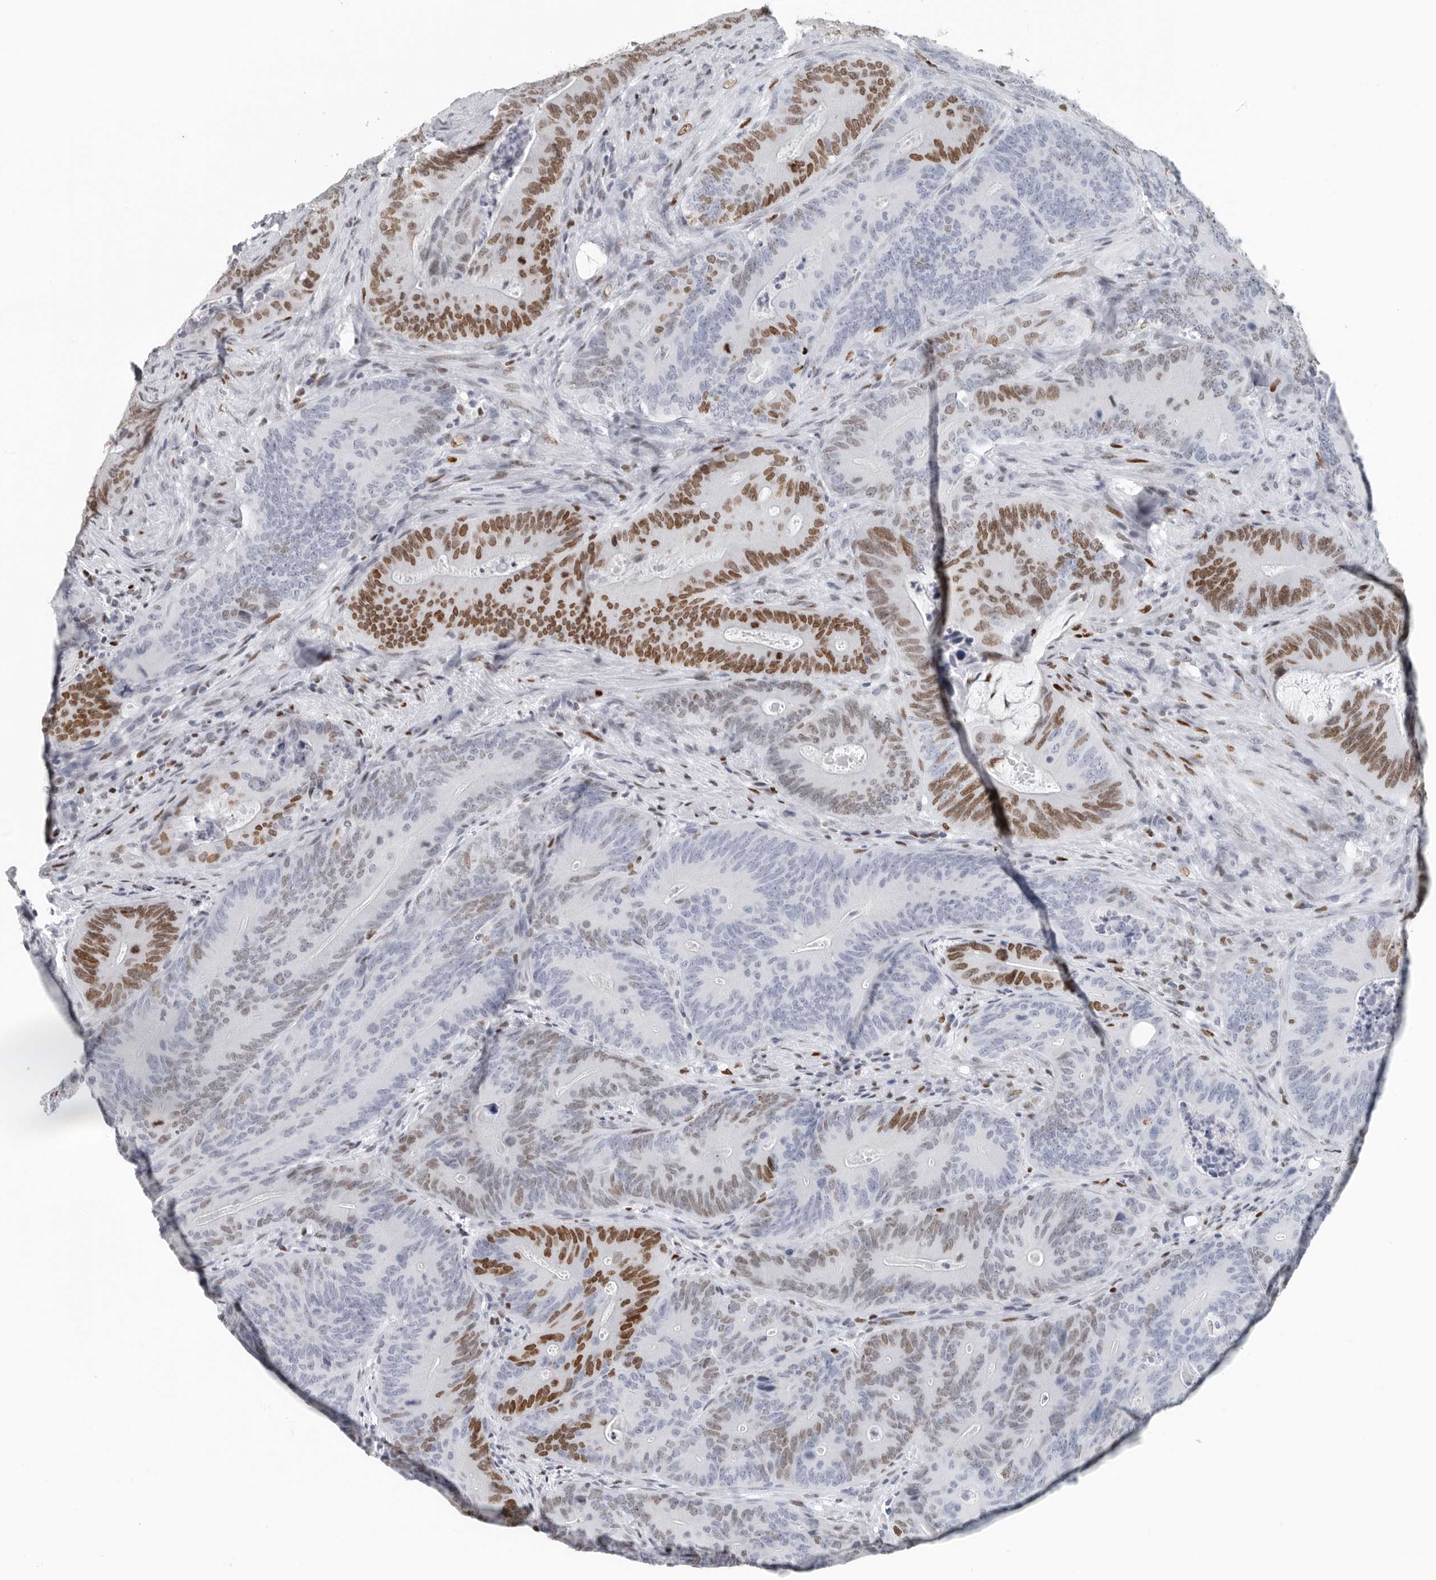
{"staining": {"intensity": "moderate", "quantity": "25%-75%", "location": "nuclear"}, "tissue": "colorectal cancer", "cell_type": "Tumor cells", "image_type": "cancer", "snomed": [{"axis": "morphology", "description": "Normal tissue, NOS"}, {"axis": "topography", "description": "Colon"}], "caption": "Colorectal cancer stained with a brown dye demonstrates moderate nuclear positive positivity in approximately 25%-75% of tumor cells.", "gene": "SATB2", "patient": {"sex": "female", "age": 82}}